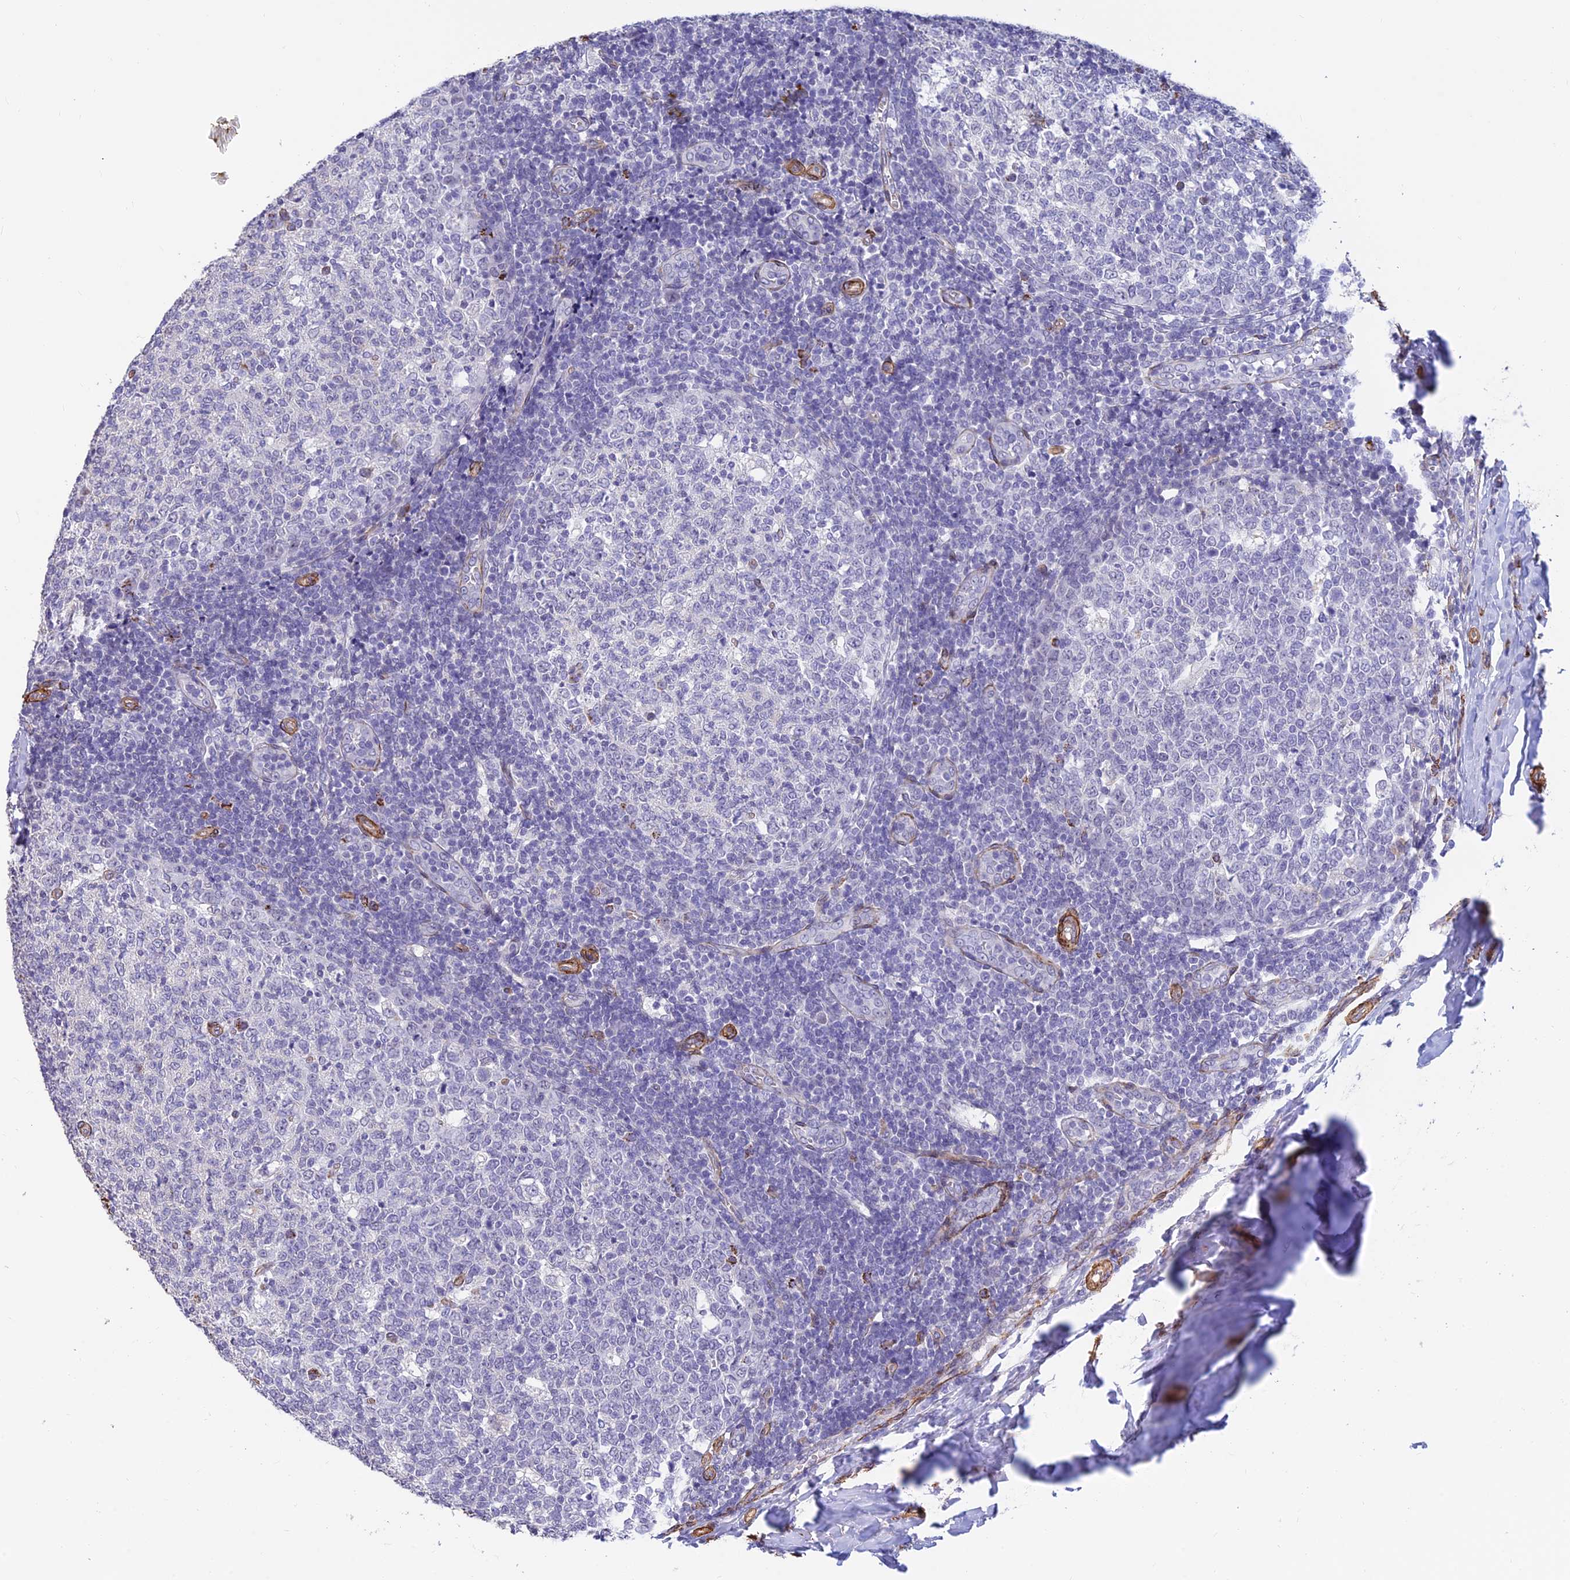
{"staining": {"intensity": "negative", "quantity": "none", "location": "none"}, "tissue": "tonsil", "cell_type": "Germinal center cells", "image_type": "normal", "snomed": [{"axis": "morphology", "description": "Normal tissue, NOS"}, {"axis": "topography", "description": "Tonsil"}], "caption": "An IHC image of benign tonsil is shown. There is no staining in germinal center cells of tonsil. (Immunohistochemistry, brightfield microscopy, high magnification).", "gene": "ALDH1L2", "patient": {"sex": "female", "age": 19}}